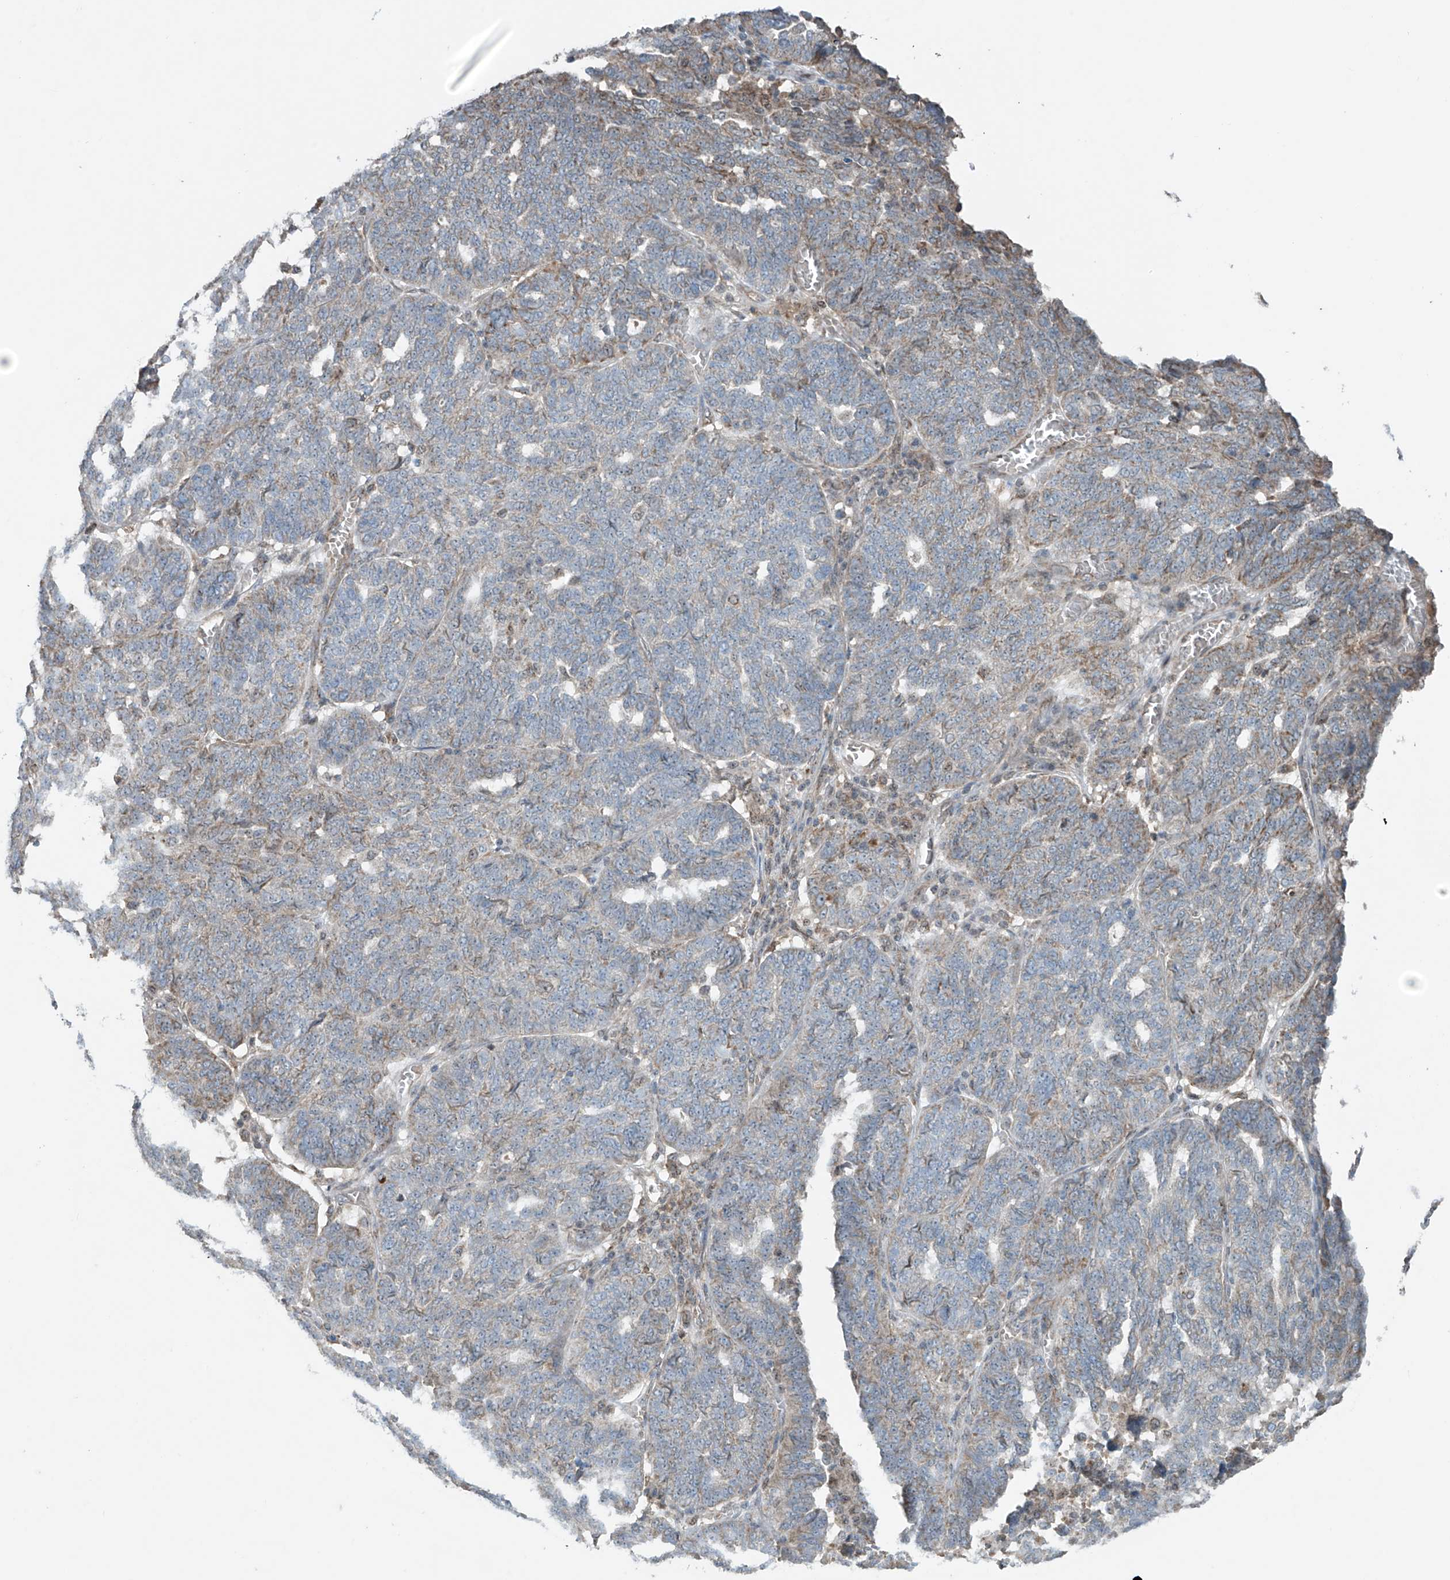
{"staining": {"intensity": "weak", "quantity": "<25%", "location": "cytoplasmic/membranous"}, "tissue": "ovarian cancer", "cell_type": "Tumor cells", "image_type": "cancer", "snomed": [{"axis": "morphology", "description": "Cystadenocarcinoma, serous, NOS"}, {"axis": "topography", "description": "Ovary"}], "caption": "This is a image of IHC staining of ovarian cancer, which shows no staining in tumor cells. (Stains: DAB (3,3'-diaminobenzidine) immunohistochemistry with hematoxylin counter stain, Microscopy: brightfield microscopy at high magnification).", "gene": "SAMD3", "patient": {"sex": "female", "age": 59}}